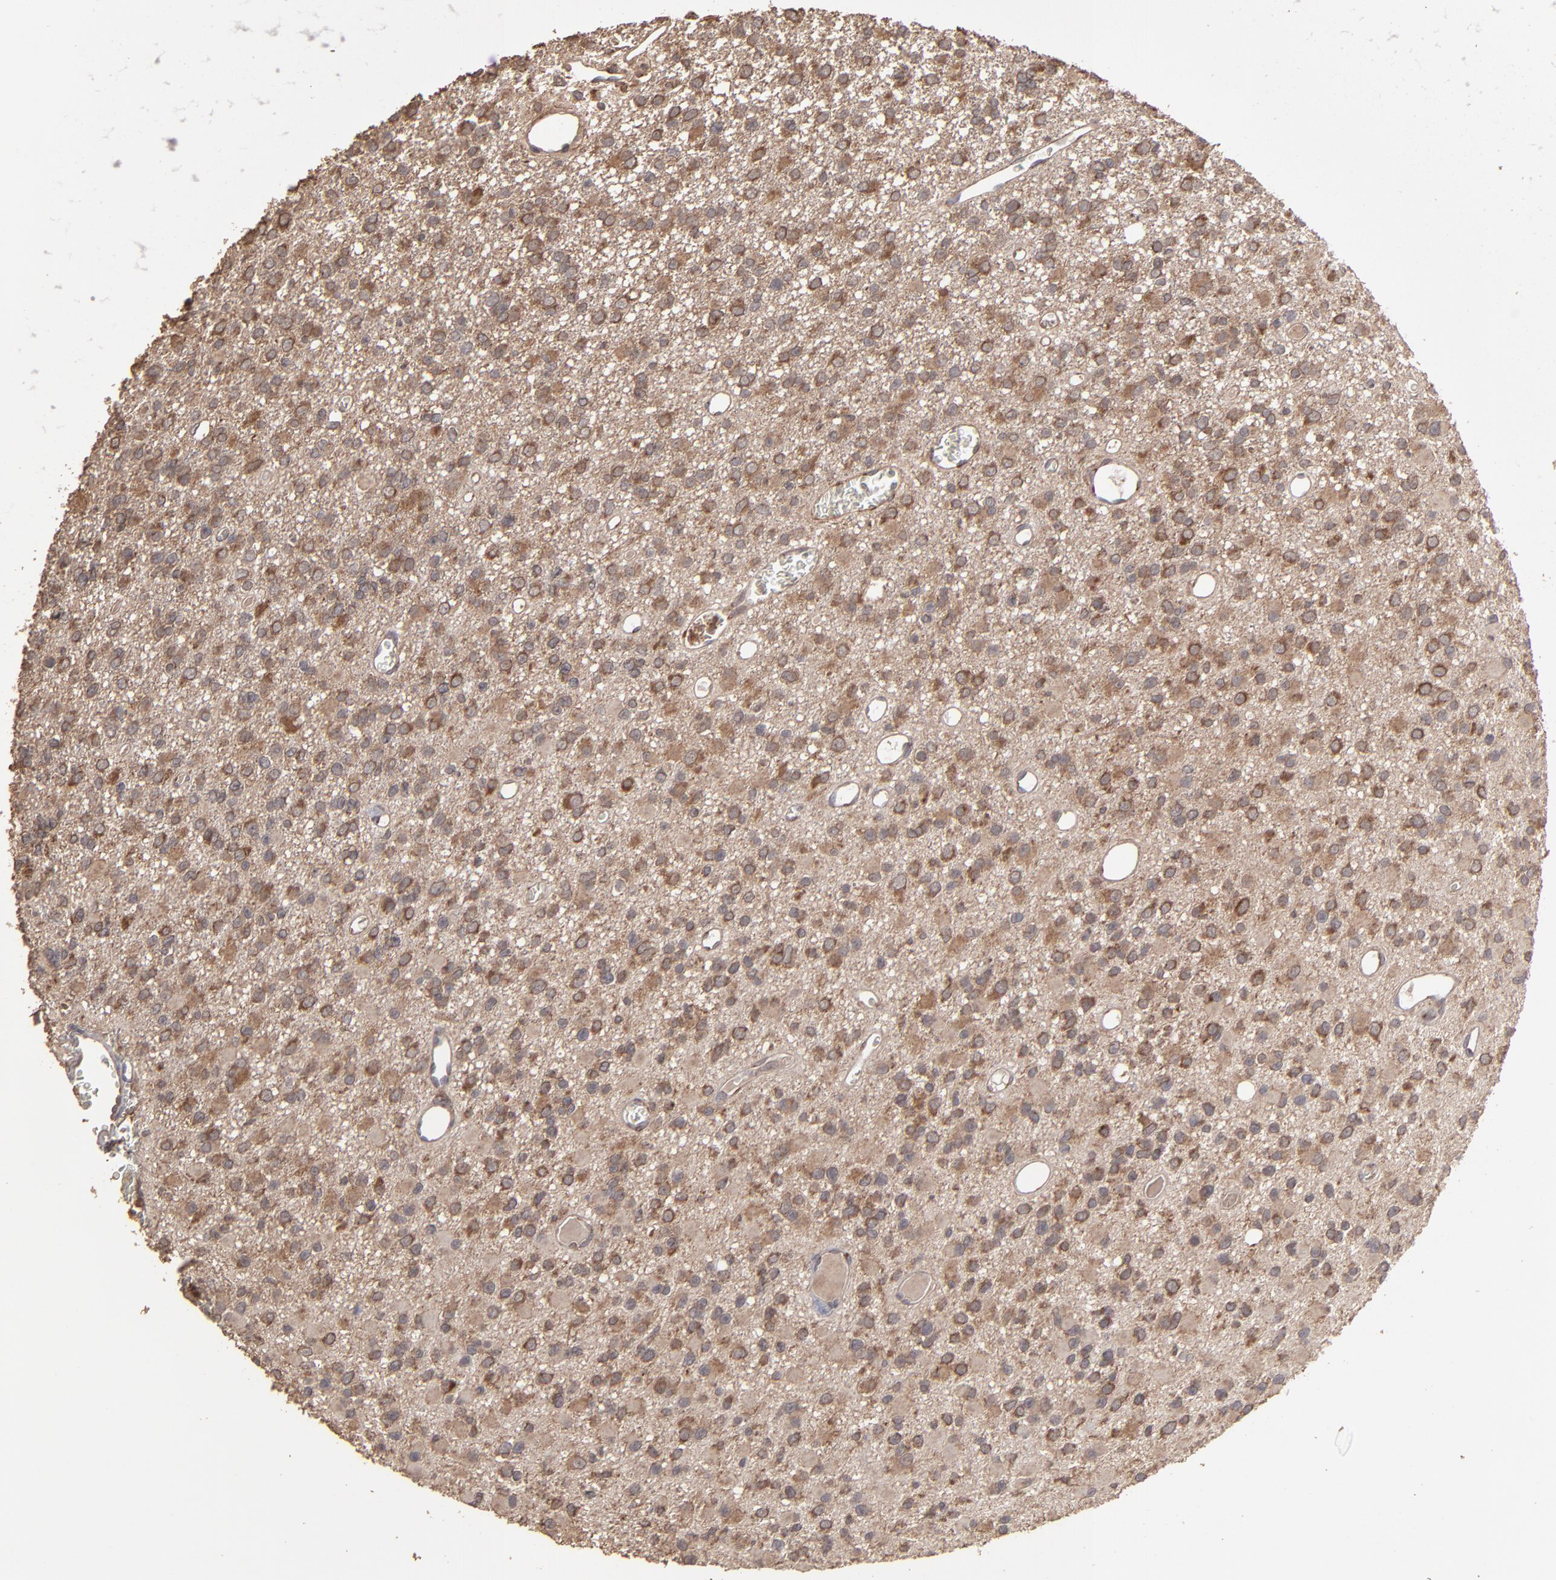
{"staining": {"intensity": "moderate", "quantity": ">75%", "location": "cytoplasmic/membranous"}, "tissue": "glioma", "cell_type": "Tumor cells", "image_type": "cancer", "snomed": [{"axis": "morphology", "description": "Glioma, malignant, Low grade"}, {"axis": "topography", "description": "Brain"}], "caption": "High-power microscopy captured an IHC image of glioma, revealing moderate cytoplasmic/membranous expression in approximately >75% of tumor cells. The protein is shown in brown color, while the nuclei are stained blue.", "gene": "MMP2", "patient": {"sex": "male", "age": 42}}